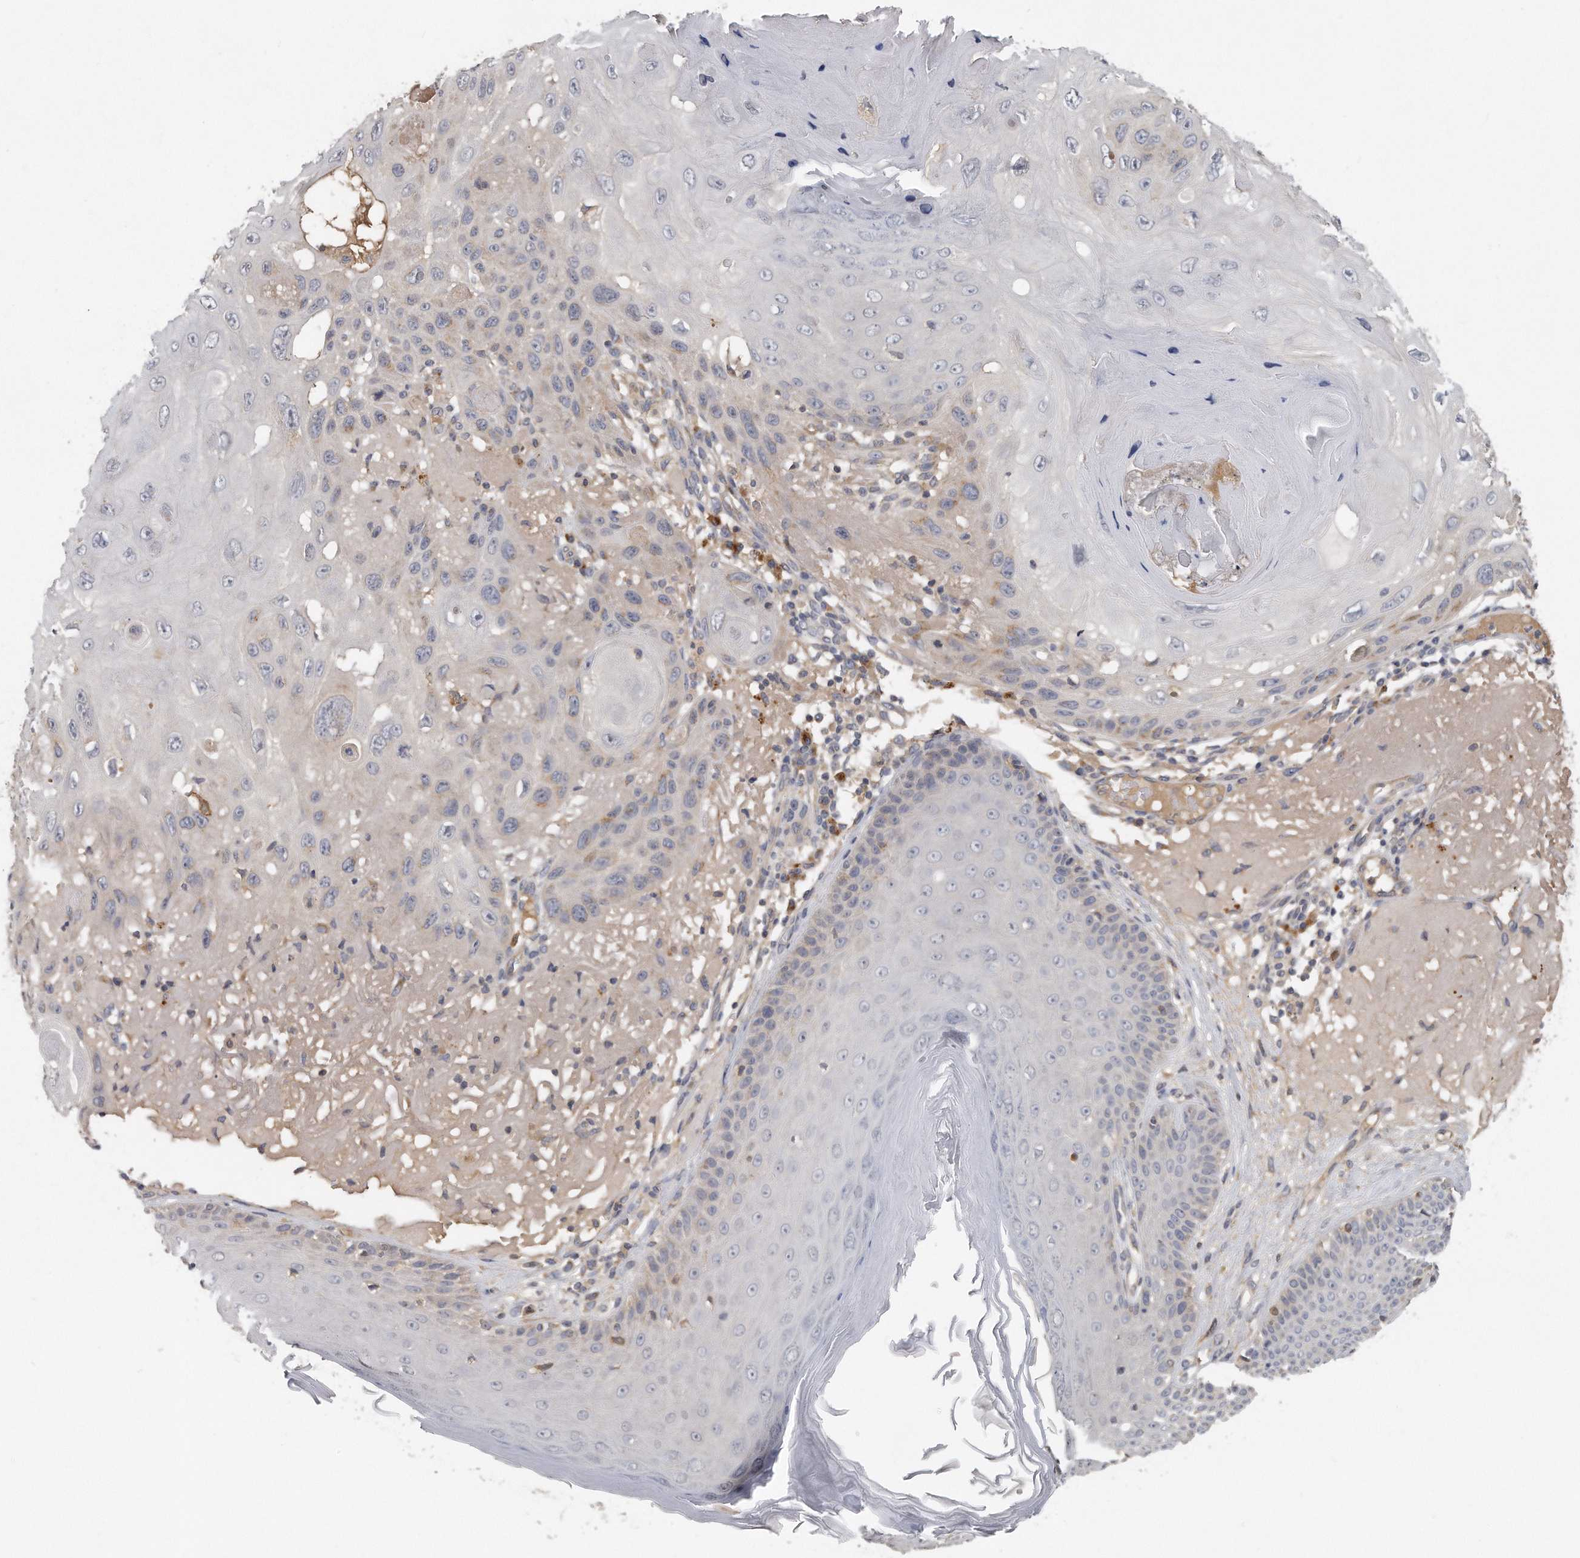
{"staining": {"intensity": "negative", "quantity": "none", "location": "none"}, "tissue": "skin cancer", "cell_type": "Tumor cells", "image_type": "cancer", "snomed": [{"axis": "morphology", "description": "Normal tissue, NOS"}, {"axis": "morphology", "description": "Squamous cell carcinoma, NOS"}, {"axis": "topography", "description": "Skin"}], "caption": "Immunohistochemistry histopathology image of neoplastic tissue: human skin cancer (squamous cell carcinoma) stained with DAB exhibits no significant protein staining in tumor cells.", "gene": "TRAPPC14", "patient": {"sex": "female", "age": 96}}